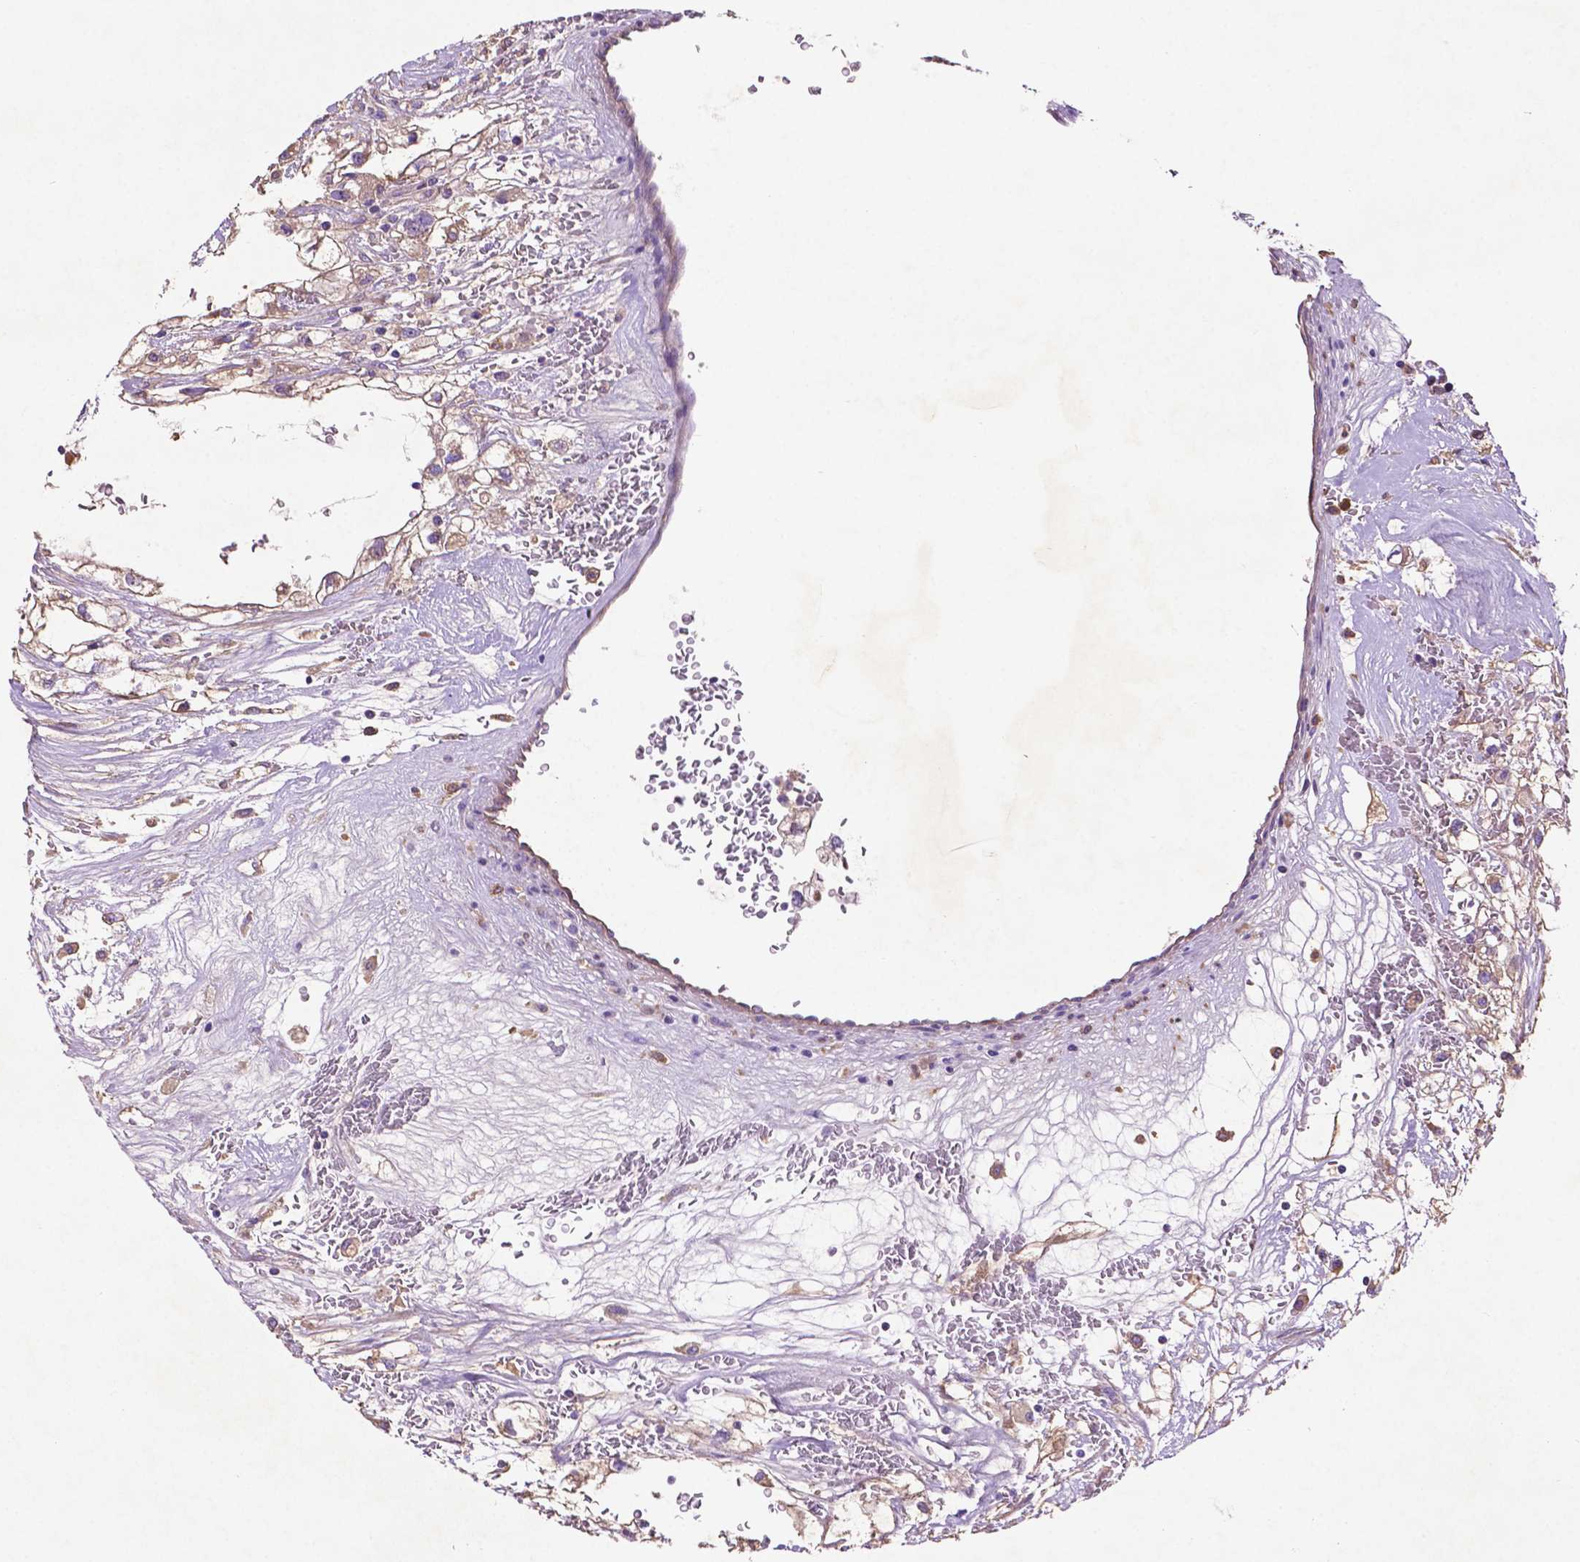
{"staining": {"intensity": "moderate", "quantity": "25%-75%", "location": "cytoplasmic/membranous"}, "tissue": "renal cancer", "cell_type": "Tumor cells", "image_type": "cancer", "snomed": [{"axis": "morphology", "description": "Adenocarcinoma, NOS"}, {"axis": "topography", "description": "Kidney"}], "caption": "A high-resolution micrograph shows IHC staining of renal adenocarcinoma, which exhibits moderate cytoplasmic/membranous staining in approximately 25%-75% of tumor cells.", "gene": "GDPD5", "patient": {"sex": "male", "age": 59}}